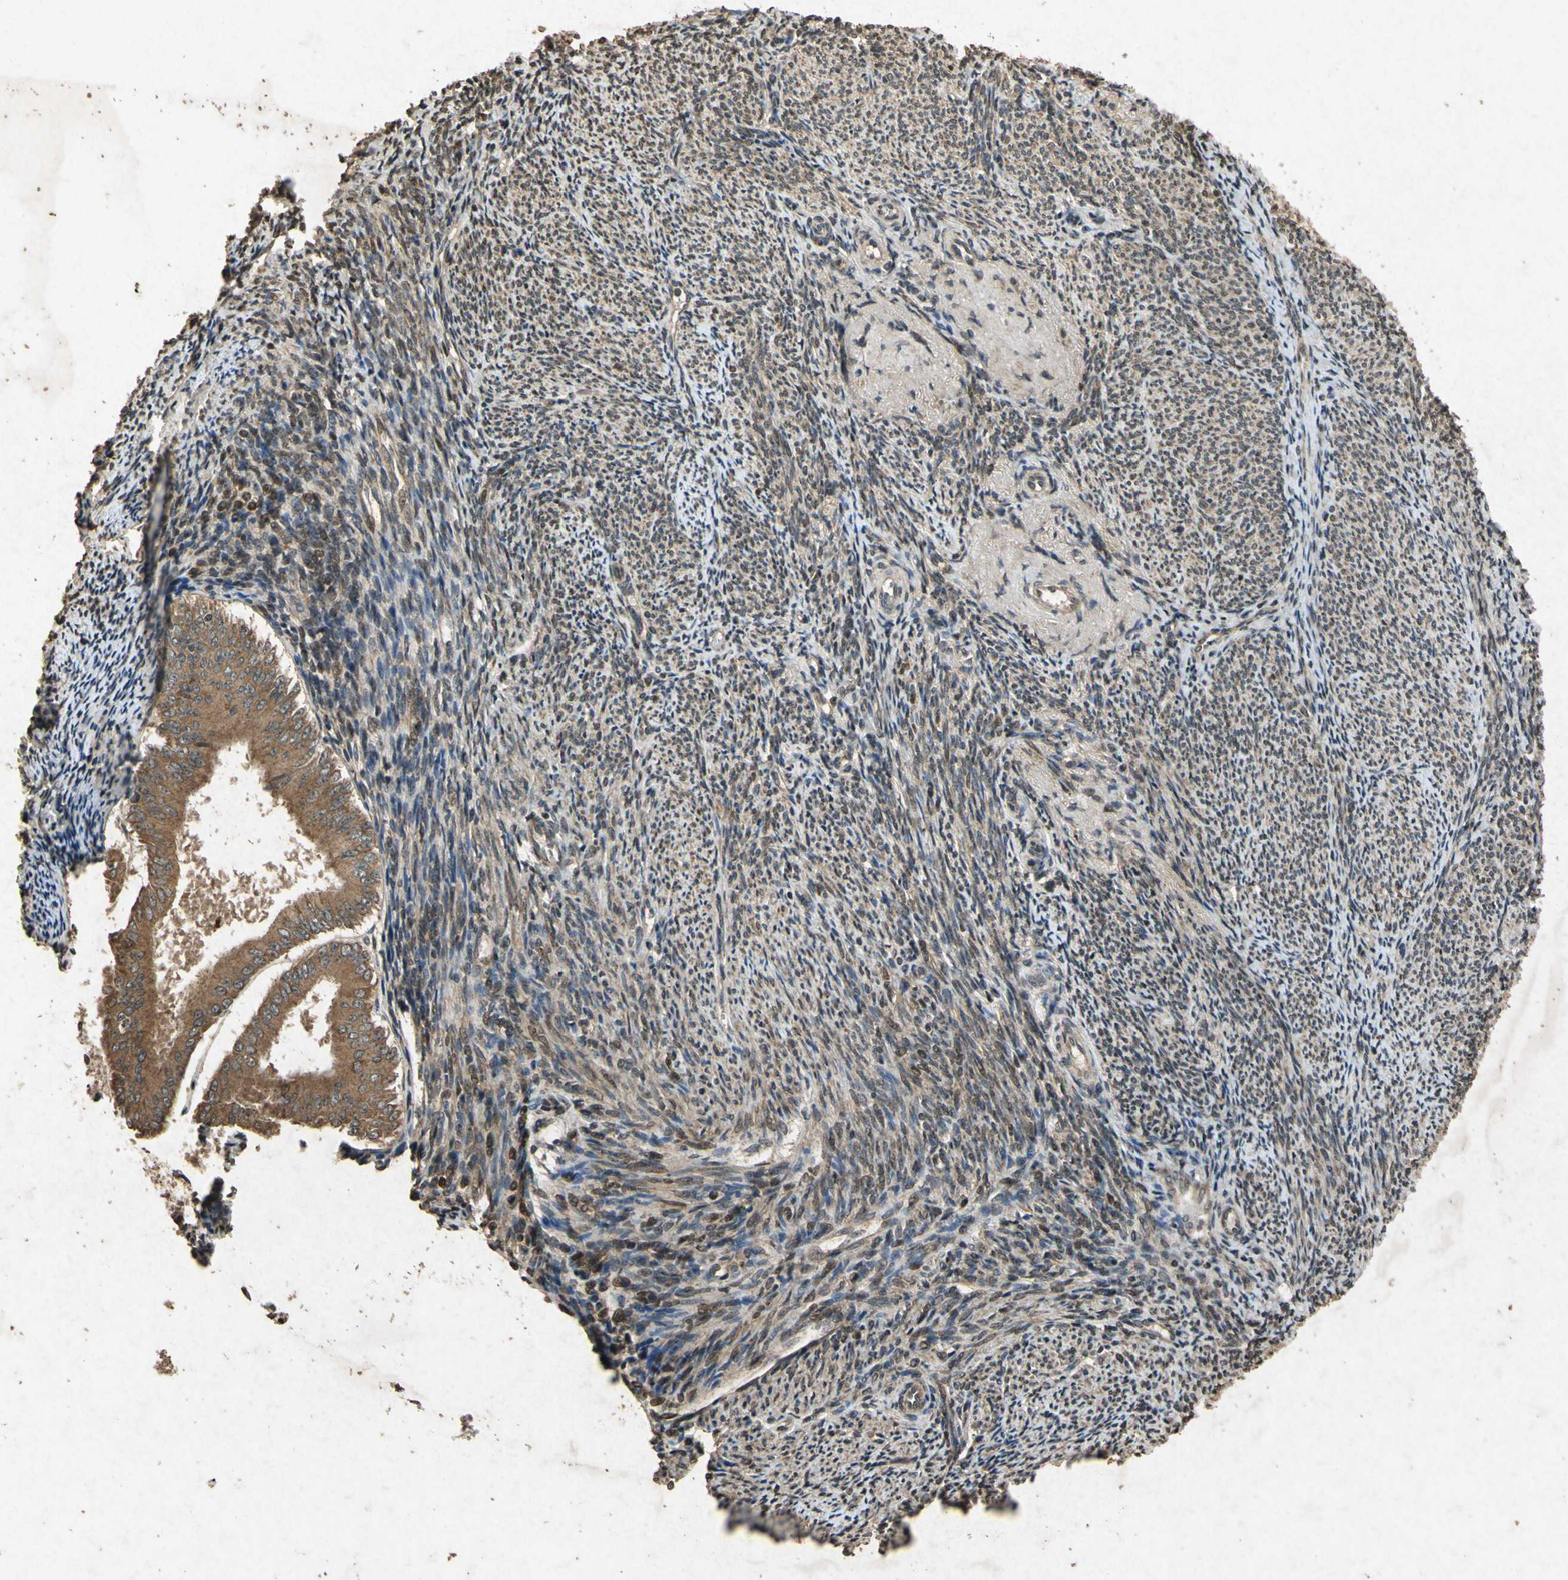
{"staining": {"intensity": "moderate", "quantity": ">75%", "location": "cytoplasmic/membranous"}, "tissue": "endometrial cancer", "cell_type": "Tumor cells", "image_type": "cancer", "snomed": [{"axis": "morphology", "description": "Adenocarcinoma, NOS"}, {"axis": "topography", "description": "Endometrium"}], "caption": "Immunohistochemical staining of human endometrial cancer (adenocarcinoma) shows medium levels of moderate cytoplasmic/membranous expression in approximately >75% of tumor cells.", "gene": "ATP6V1H", "patient": {"sex": "female", "age": 63}}